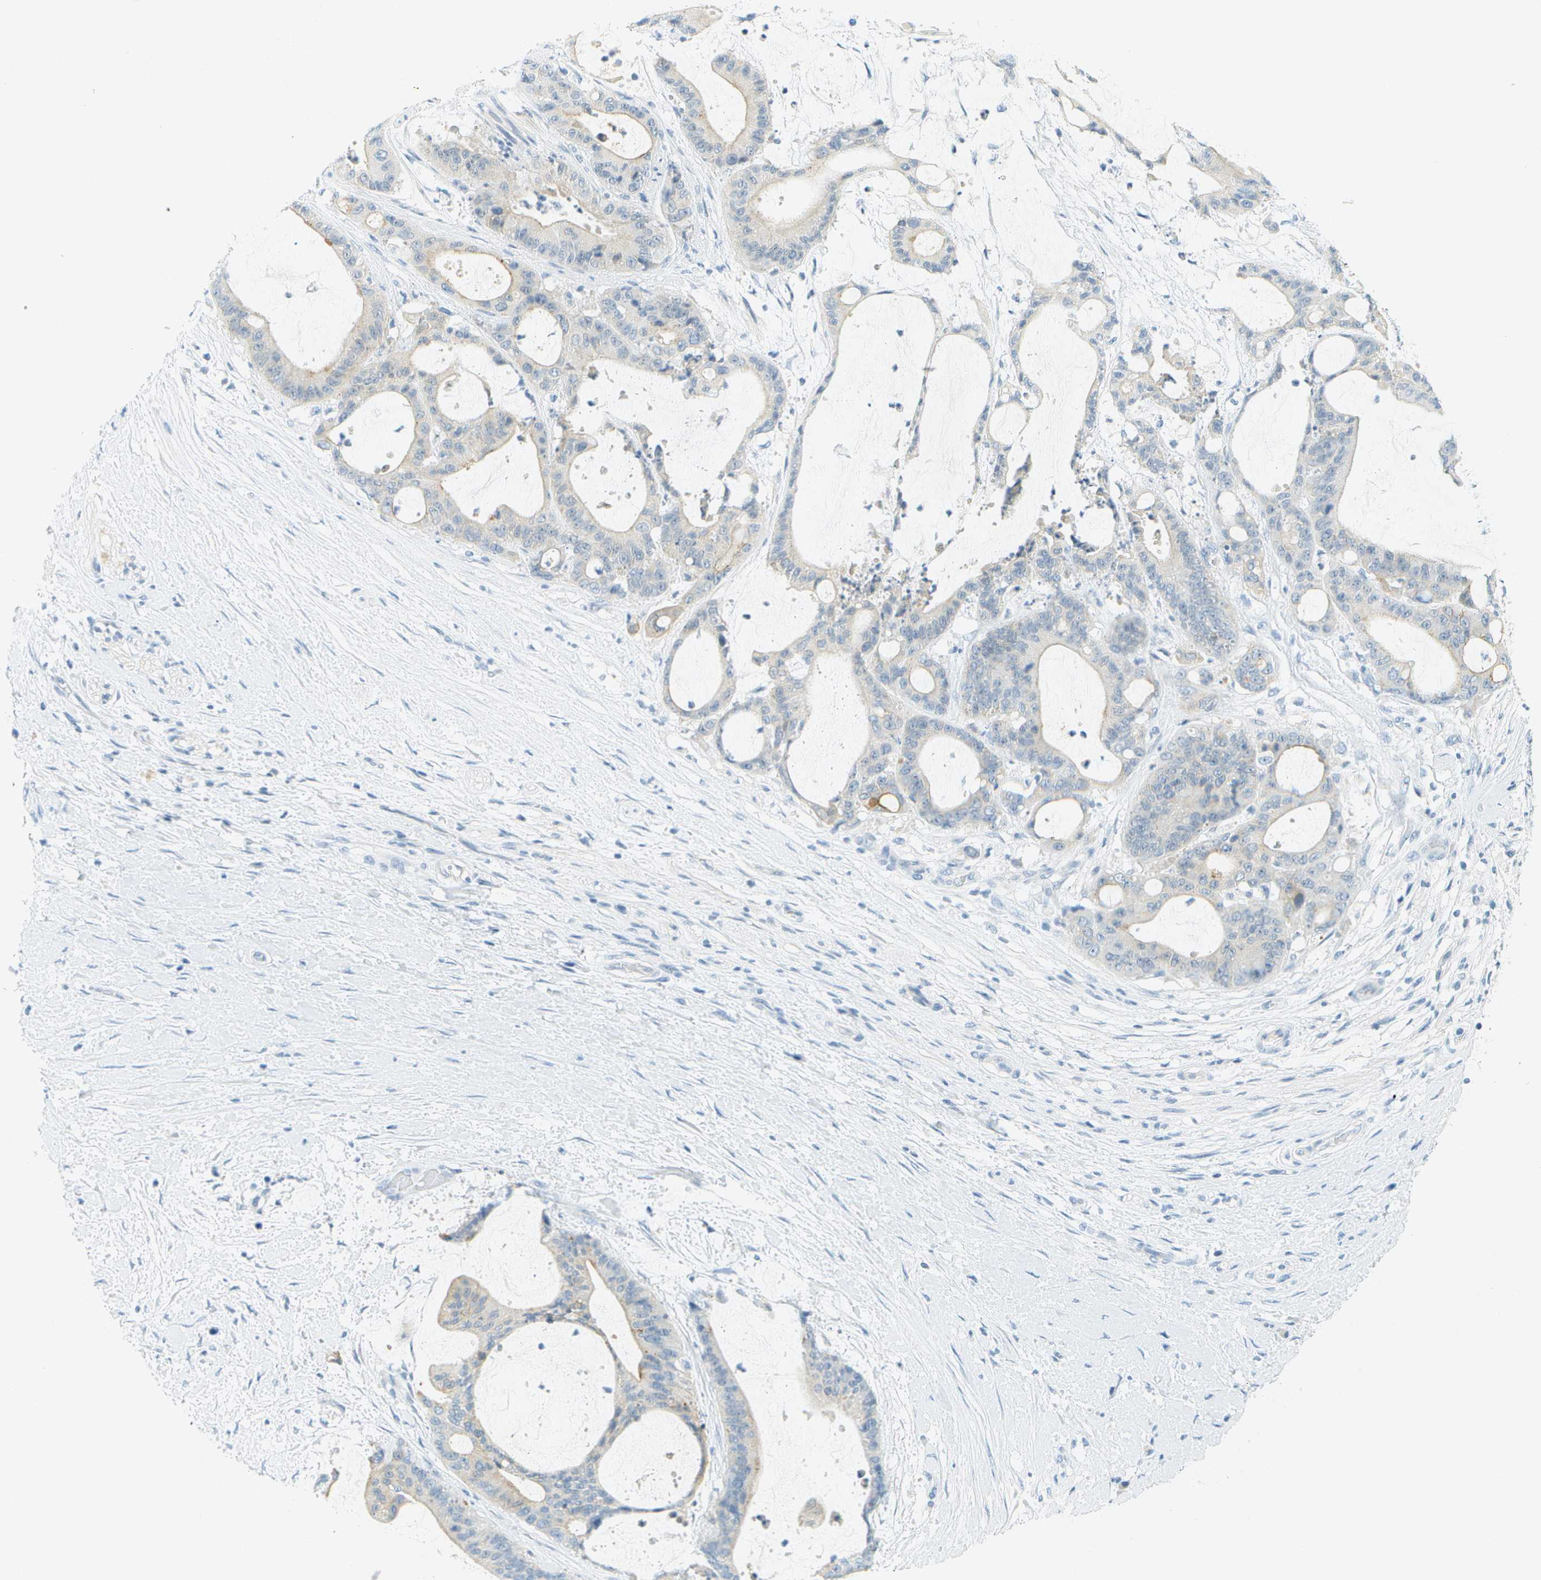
{"staining": {"intensity": "moderate", "quantity": "<25%", "location": "cytoplasmic/membranous"}, "tissue": "liver cancer", "cell_type": "Tumor cells", "image_type": "cancer", "snomed": [{"axis": "morphology", "description": "Cholangiocarcinoma"}, {"axis": "topography", "description": "Liver"}], "caption": "Immunohistochemical staining of human cholangiocarcinoma (liver) displays low levels of moderate cytoplasmic/membranous protein staining in approximately <25% of tumor cells.", "gene": "SMYD5", "patient": {"sex": "female", "age": 73}}